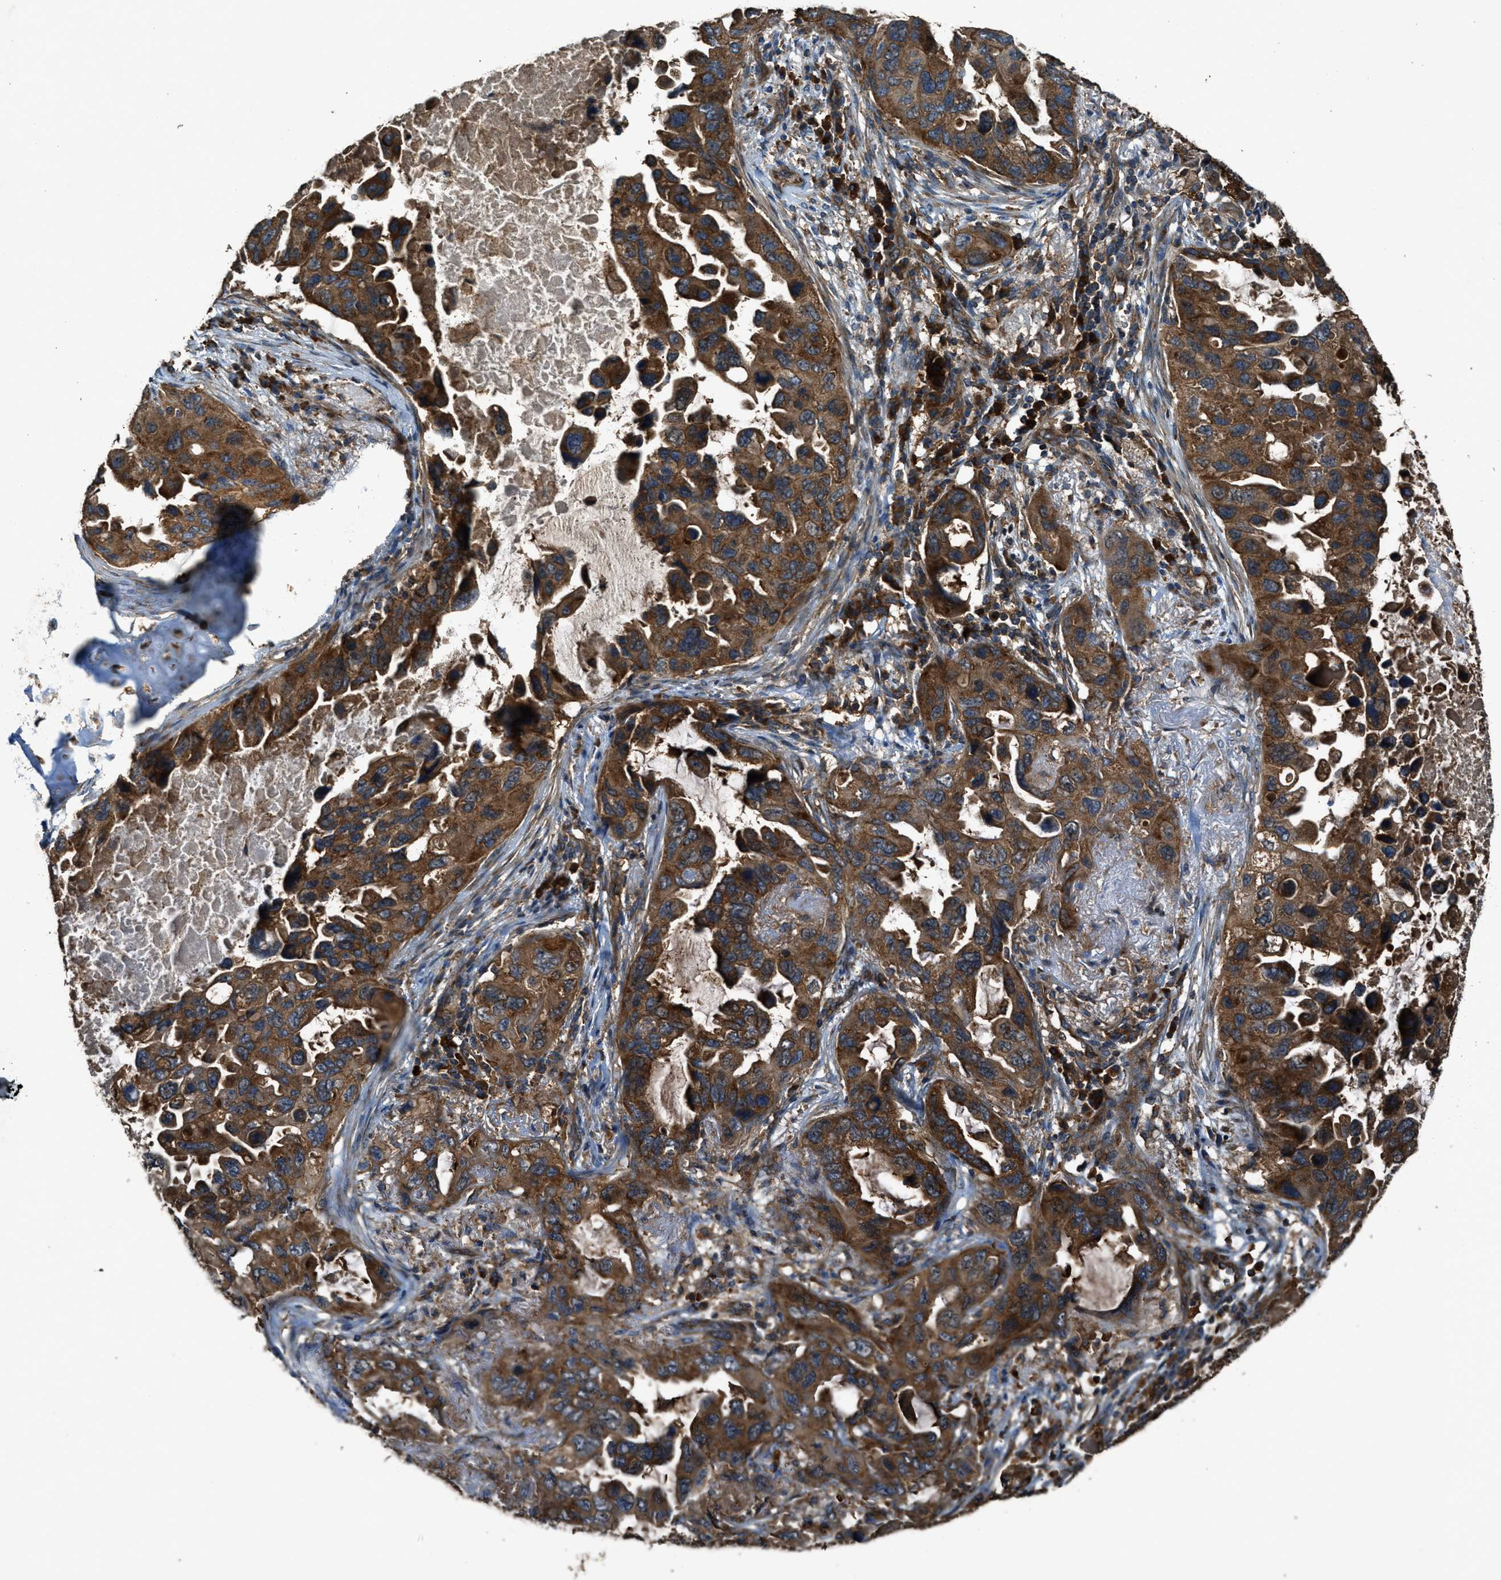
{"staining": {"intensity": "strong", "quantity": ">75%", "location": "cytoplasmic/membranous"}, "tissue": "lung cancer", "cell_type": "Tumor cells", "image_type": "cancer", "snomed": [{"axis": "morphology", "description": "Squamous cell carcinoma, NOS"}, {"axis": "topography", "description": "Lung"}], "caption": "The histopathology image displays a brown stain indicating the presence of a protein in the cytoplasmic/membranous of tumor cells in squamous cell carcinoma (lung).", "gene": "MAP3K8", "patient": {"sex": "female", "age": 73}}